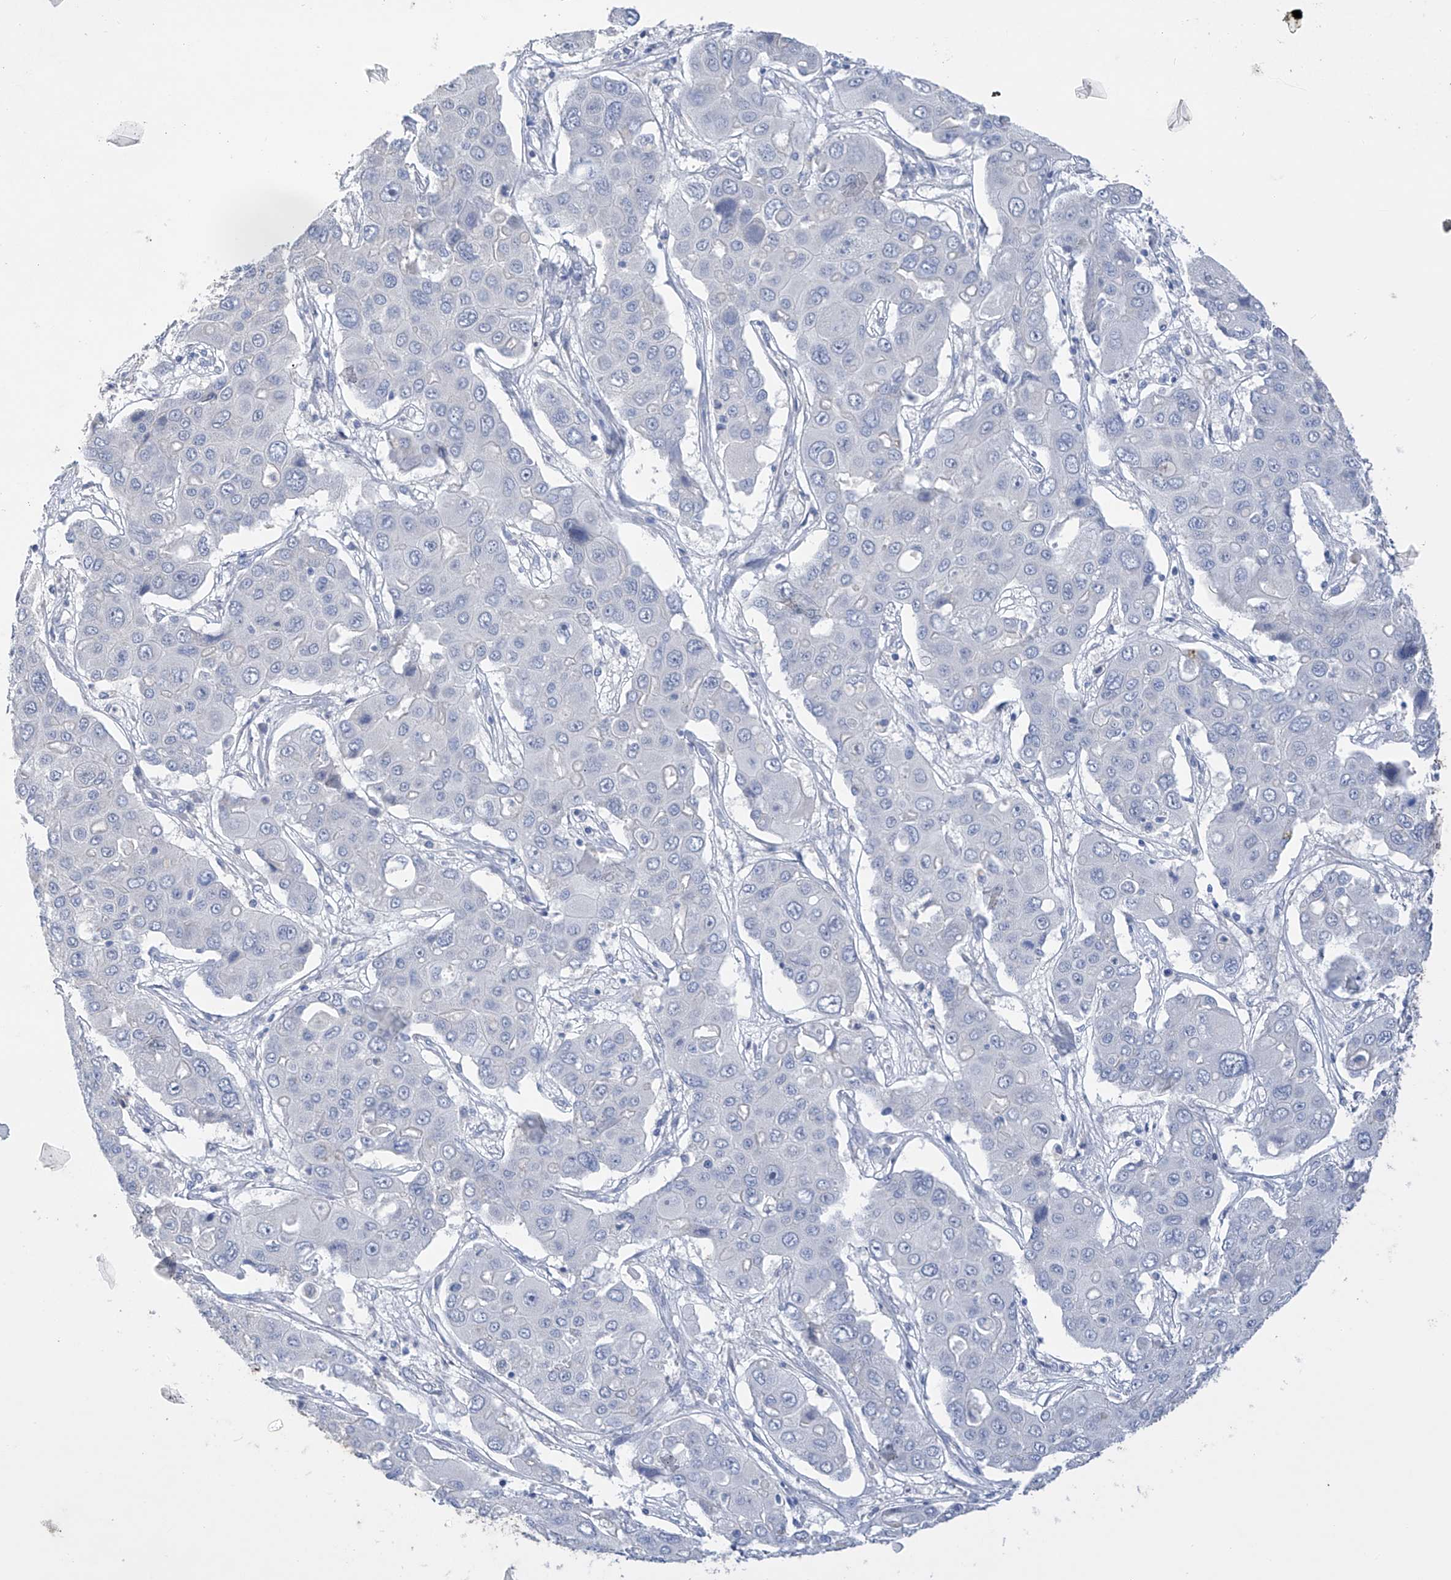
{"staining": {"intensity": "negative", "quantity": "none", "location": "none"}, "tissue": "liver cancer", "cell_type": "Tumor cells", "image_type": "cancer", "snomed": [{"axis": "morphology", "description": "Cholangiocarcinoma"}, {"axis": "topography", "description": "Liver"}], "caption": "Micrograph shows no significant protein staining in tumor cells of liver cancer.", "gene": "ADRA1A", "patient": {"sex": "male", "age": 67}}